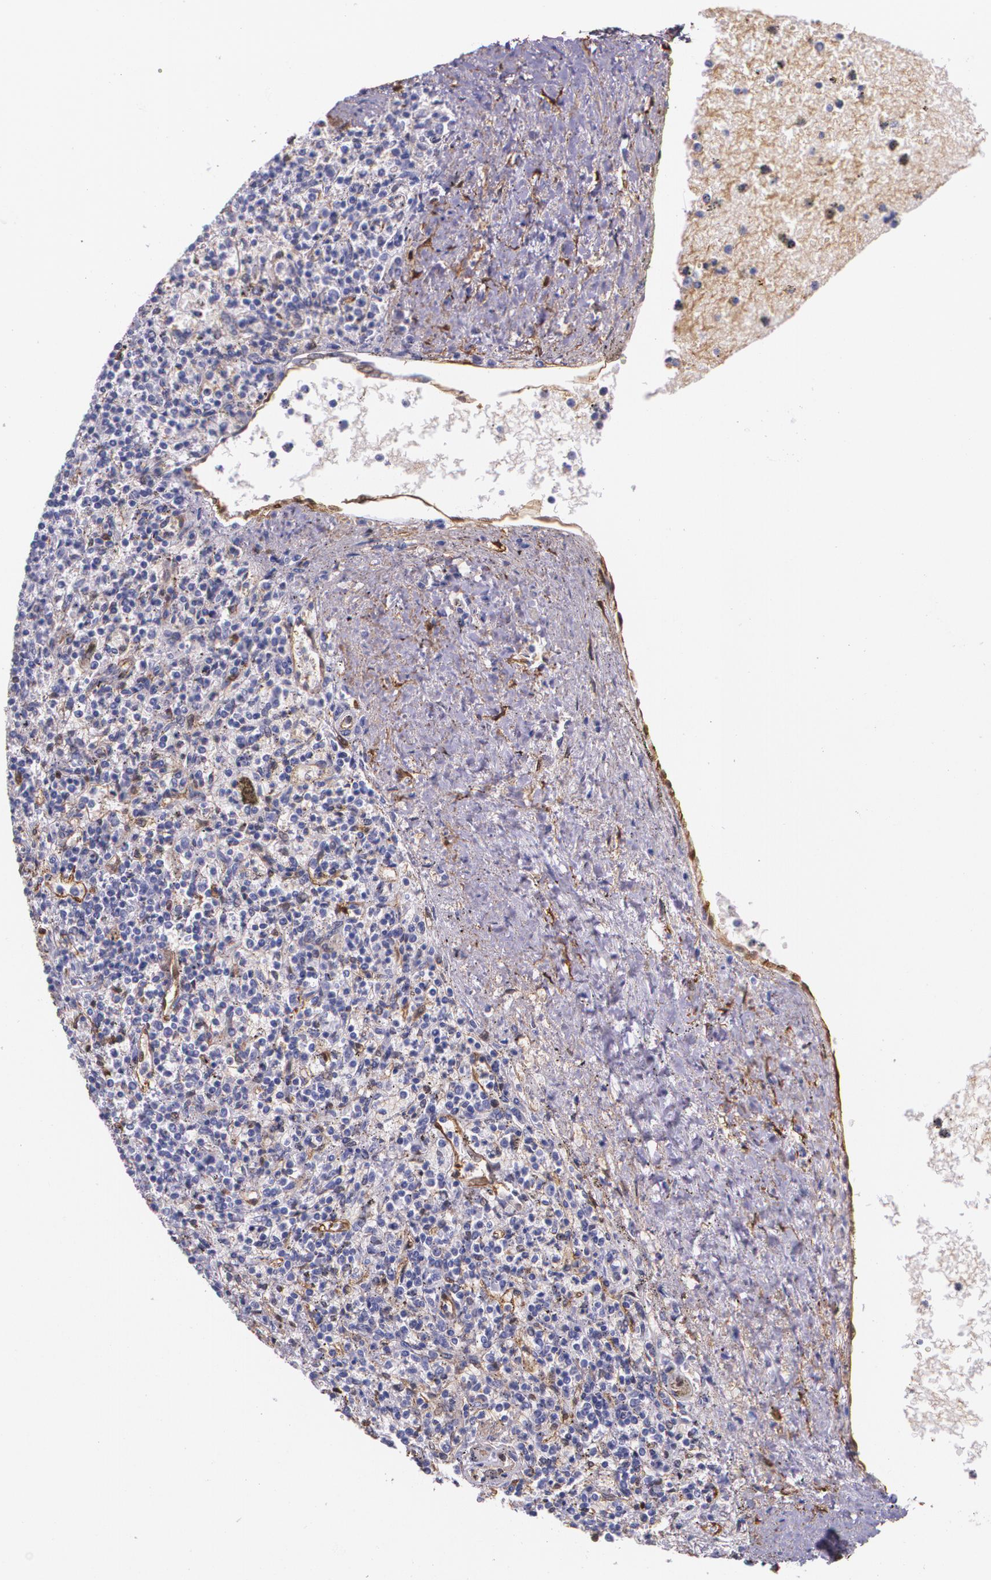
{"staining": {"intensity": "weak", "quantity": "25%-75%", "location": "cytoplasmic/membranous"}, "tissue": "spleen", "cell_type": "Cells in red pulp", "image_type": "normal", "snomed": [{"axis": "morphology", "description": "Normal tissue, NOS"}, {"axis": "topography", "description": "Spleen"}], "caption": "Cells in red pulp demonstrate low levels of weak cytoplasmic/membranous staining in approximately 25%-75% of cells in normal spleen. (Brightfield microscopy of DAB IHC at high magnification).", "gene": "MMP2", "patient": {"sex": "male", "age": 72}}